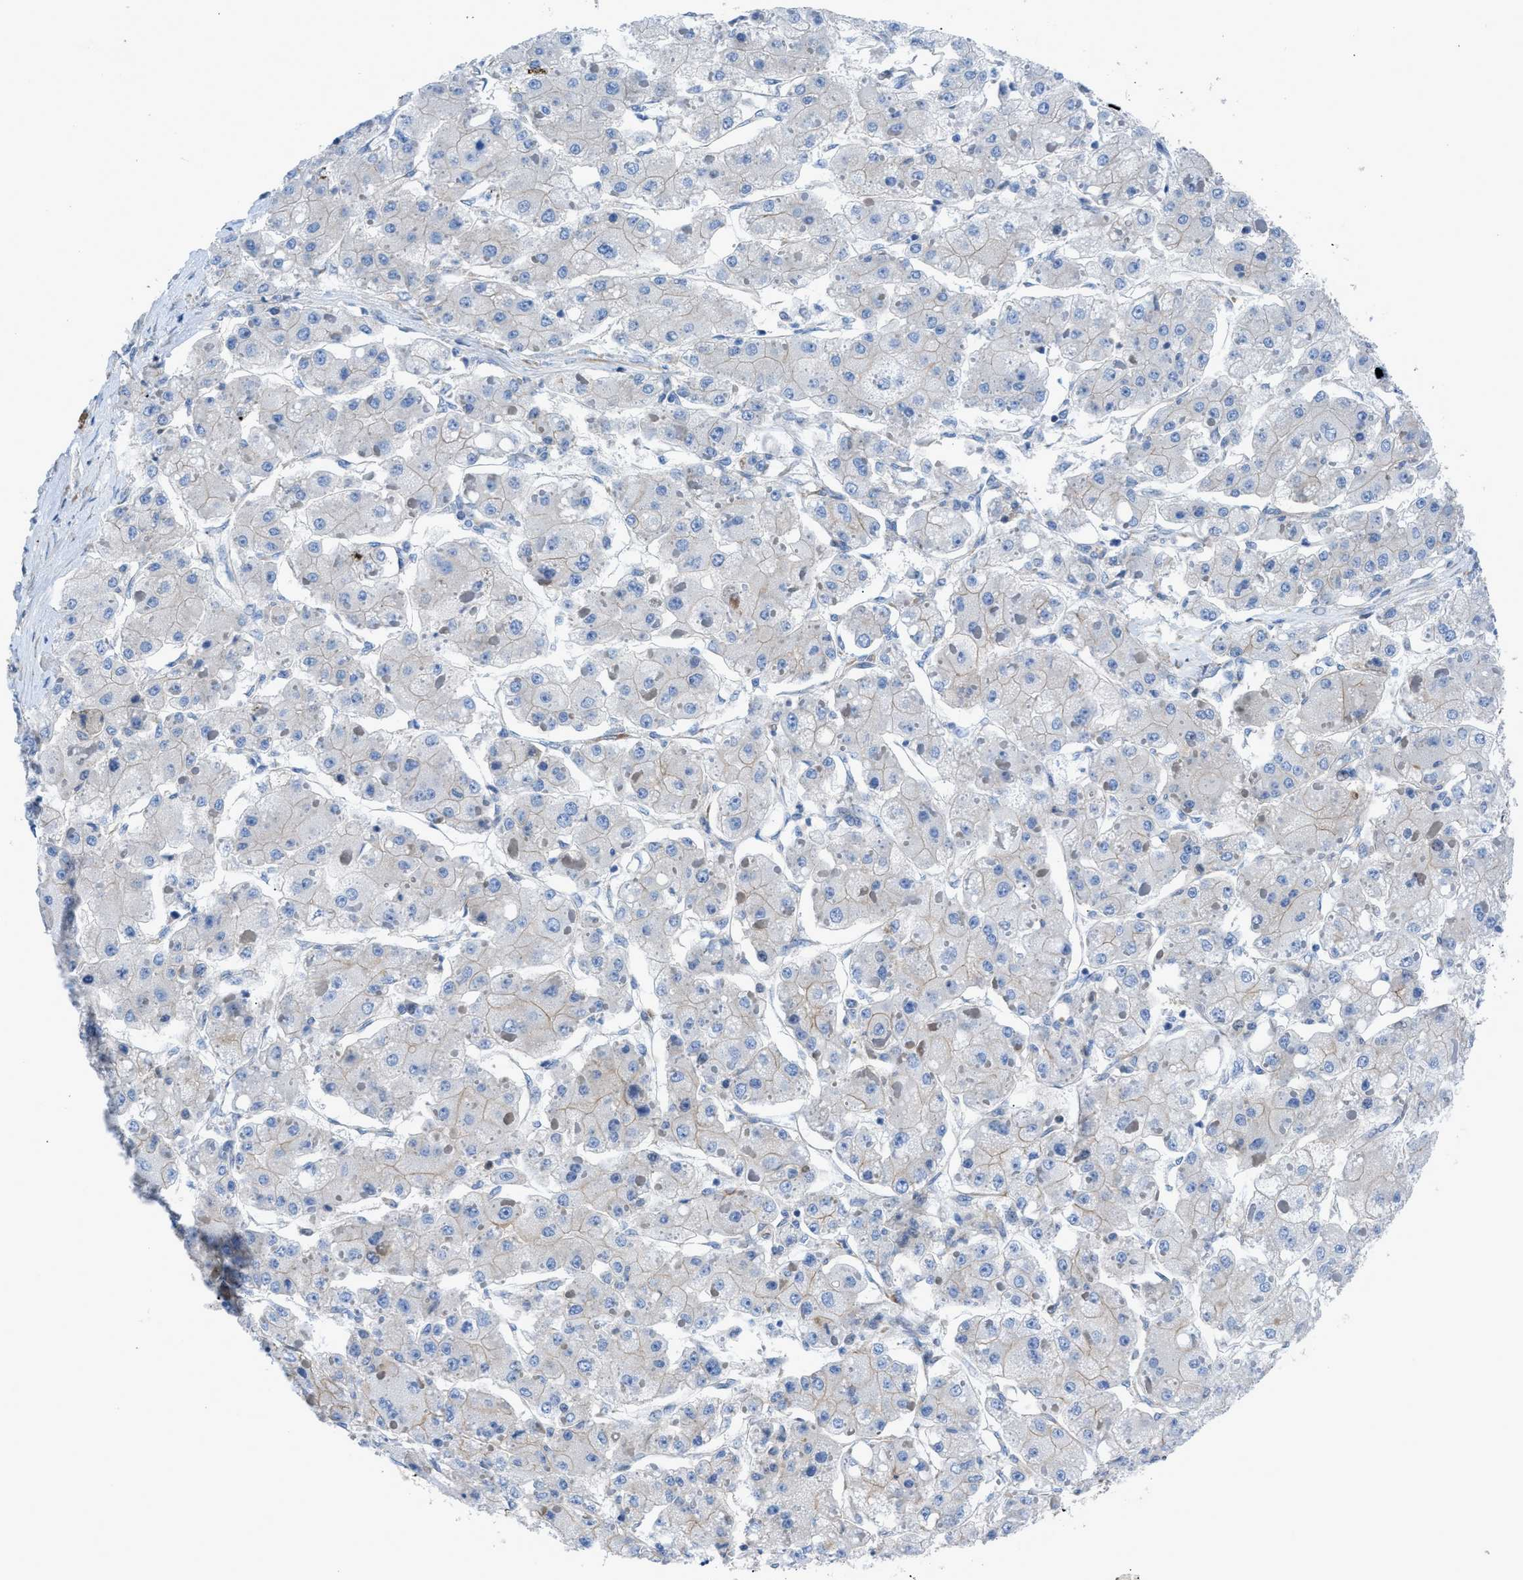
{"staining": {"intensity": "negative", "quantity": "none", "location": "none"}, "tissue": "liver cancer", "cell_type": "Tumor cells", "image_type": "cancer", "snomed": [{"axis": "morphology", "description": "Carcinoma, Hepatocellular, NOS"}, {"axis": "topography", "description": "Liver"}], "caption": "The photomicrograph reveals no staining of tumor cells in hepatocellular carcinoma (liver).", "gene": "DMAC1", "patient": {"sex": "female", "age": 73}}